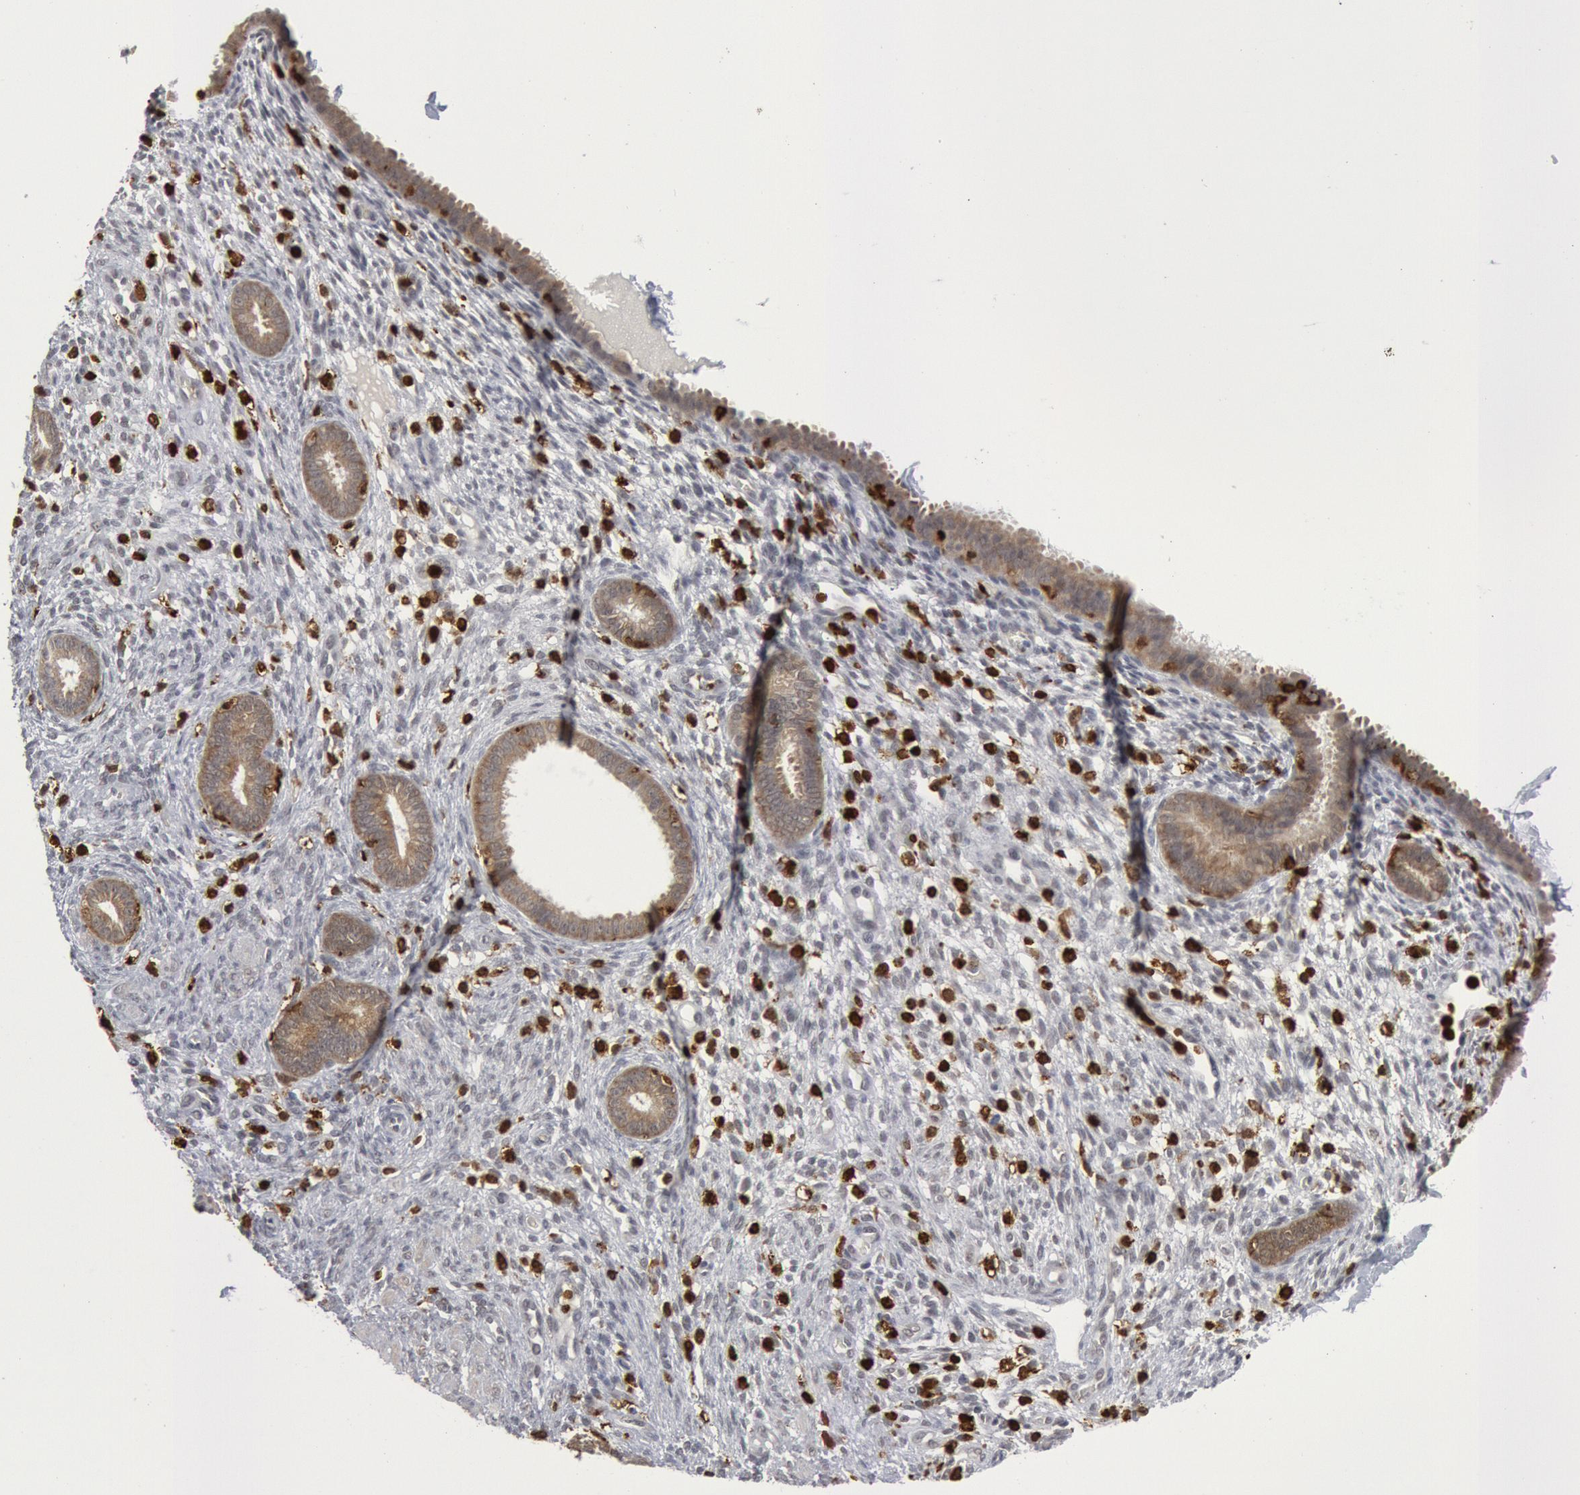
{"staining": {"intensity": "negative", "quantity": "none", "location": "none"}, "tissue": "endometrium", "cell_type": "Cells in endometrial stroma", "image_type": "normal", "snomed": [{"axis": "morphology", "description": "Normal tissue, NOS"}, {"axis": "topography", "description": "Endometrium"}], "caption": "DAB immunohistochemical staining of unremarkable endometrium reveals no significant staining in cells in endometrial stroma. (DAB immunohistochemistry with hematoxylin counter stain).", "gene": "PTPN6", "patient": {"sex": "female", "age": 72}}